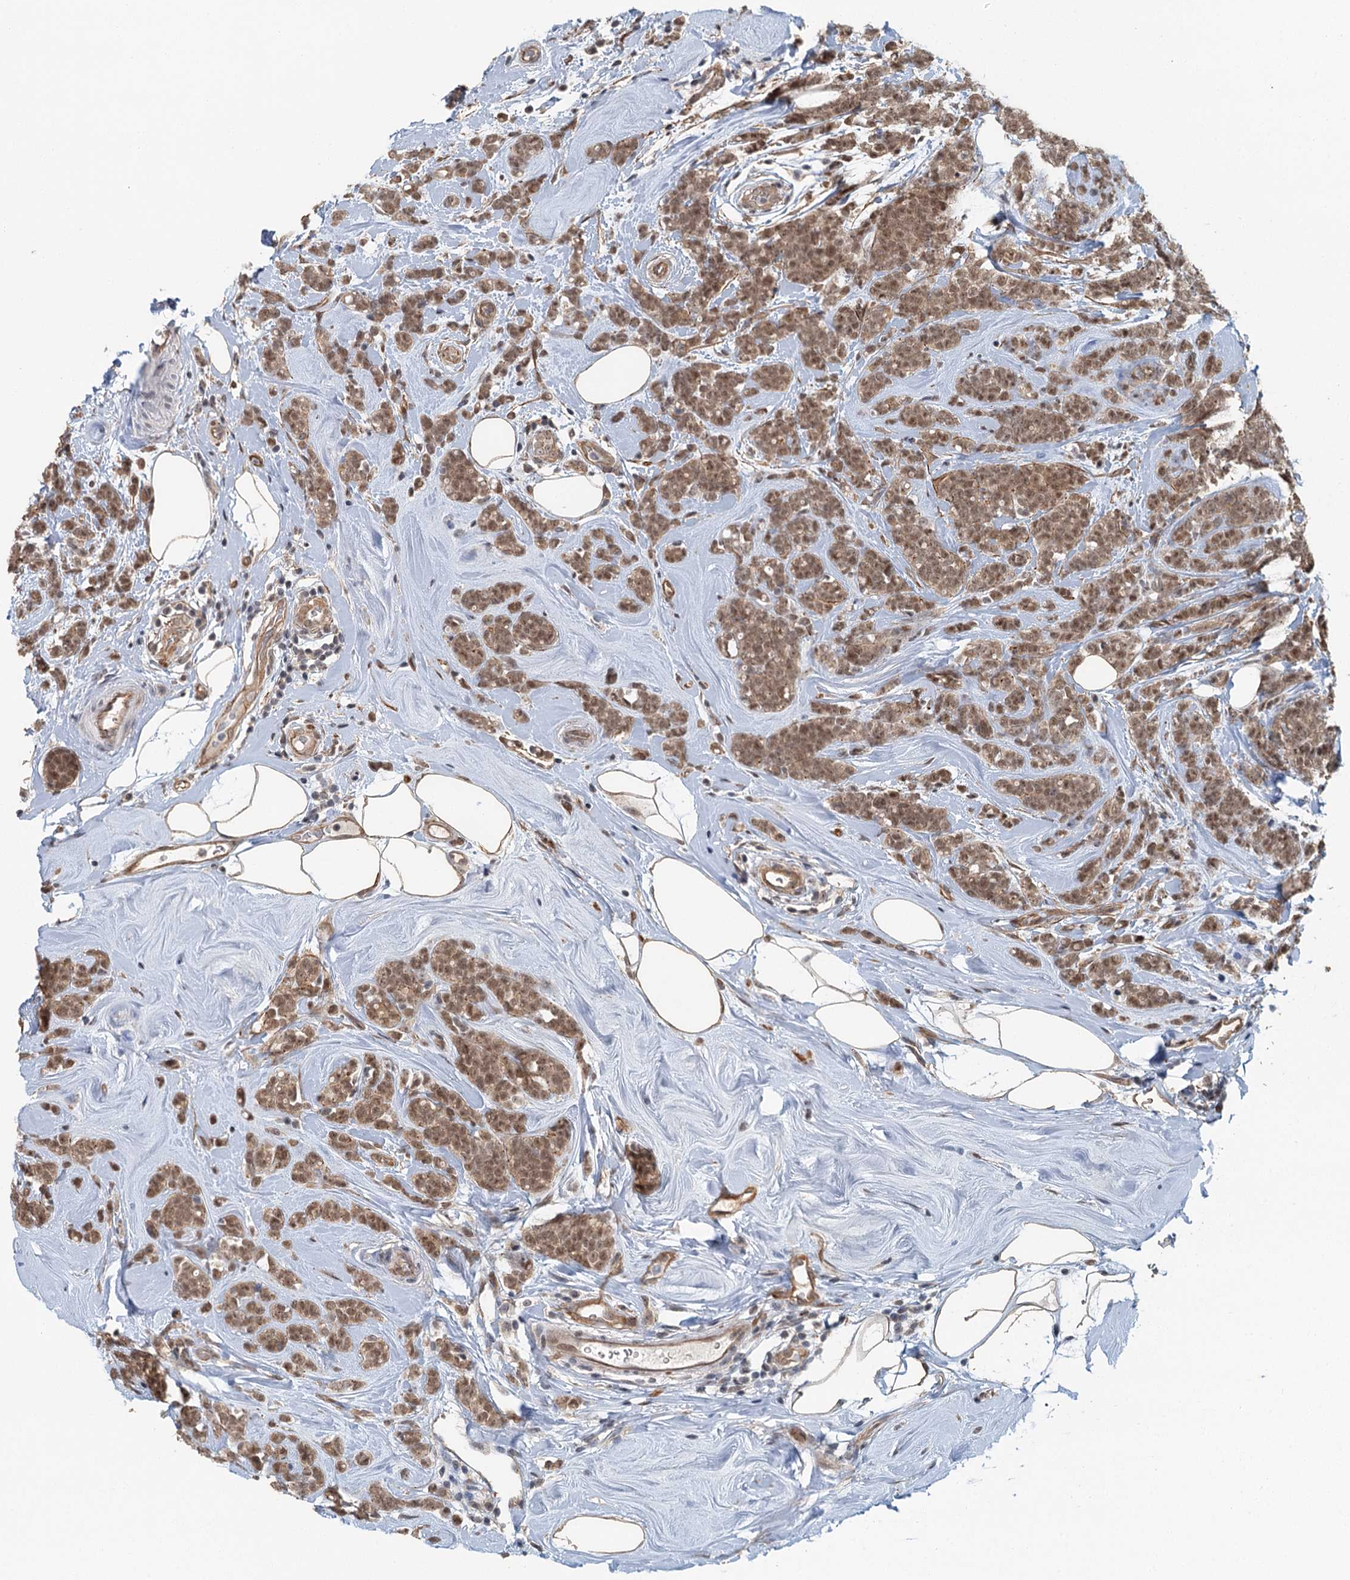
{"staining": {"intensity": "moderate", "quantity": ">75%", "location": "cytoplasmic/membranous,nuclear"}, "tissue": "breast cancer", "cell_type": "Tumor cells", "image_type": "cancer", "snomed": [{"axis": "morphology", "description": "Lobular carcinoma"}, {"axis": "topography", "description": "Breast"}], "caption": "A medium amount of moderate cytoplasmic/membranous and nuclear staining is present in about >75% of tumor cells in breast cancer (lobular carcinoma) tissue.", "gene": "TAS2R42", "patient": {"sex": "female", "age": 58}}